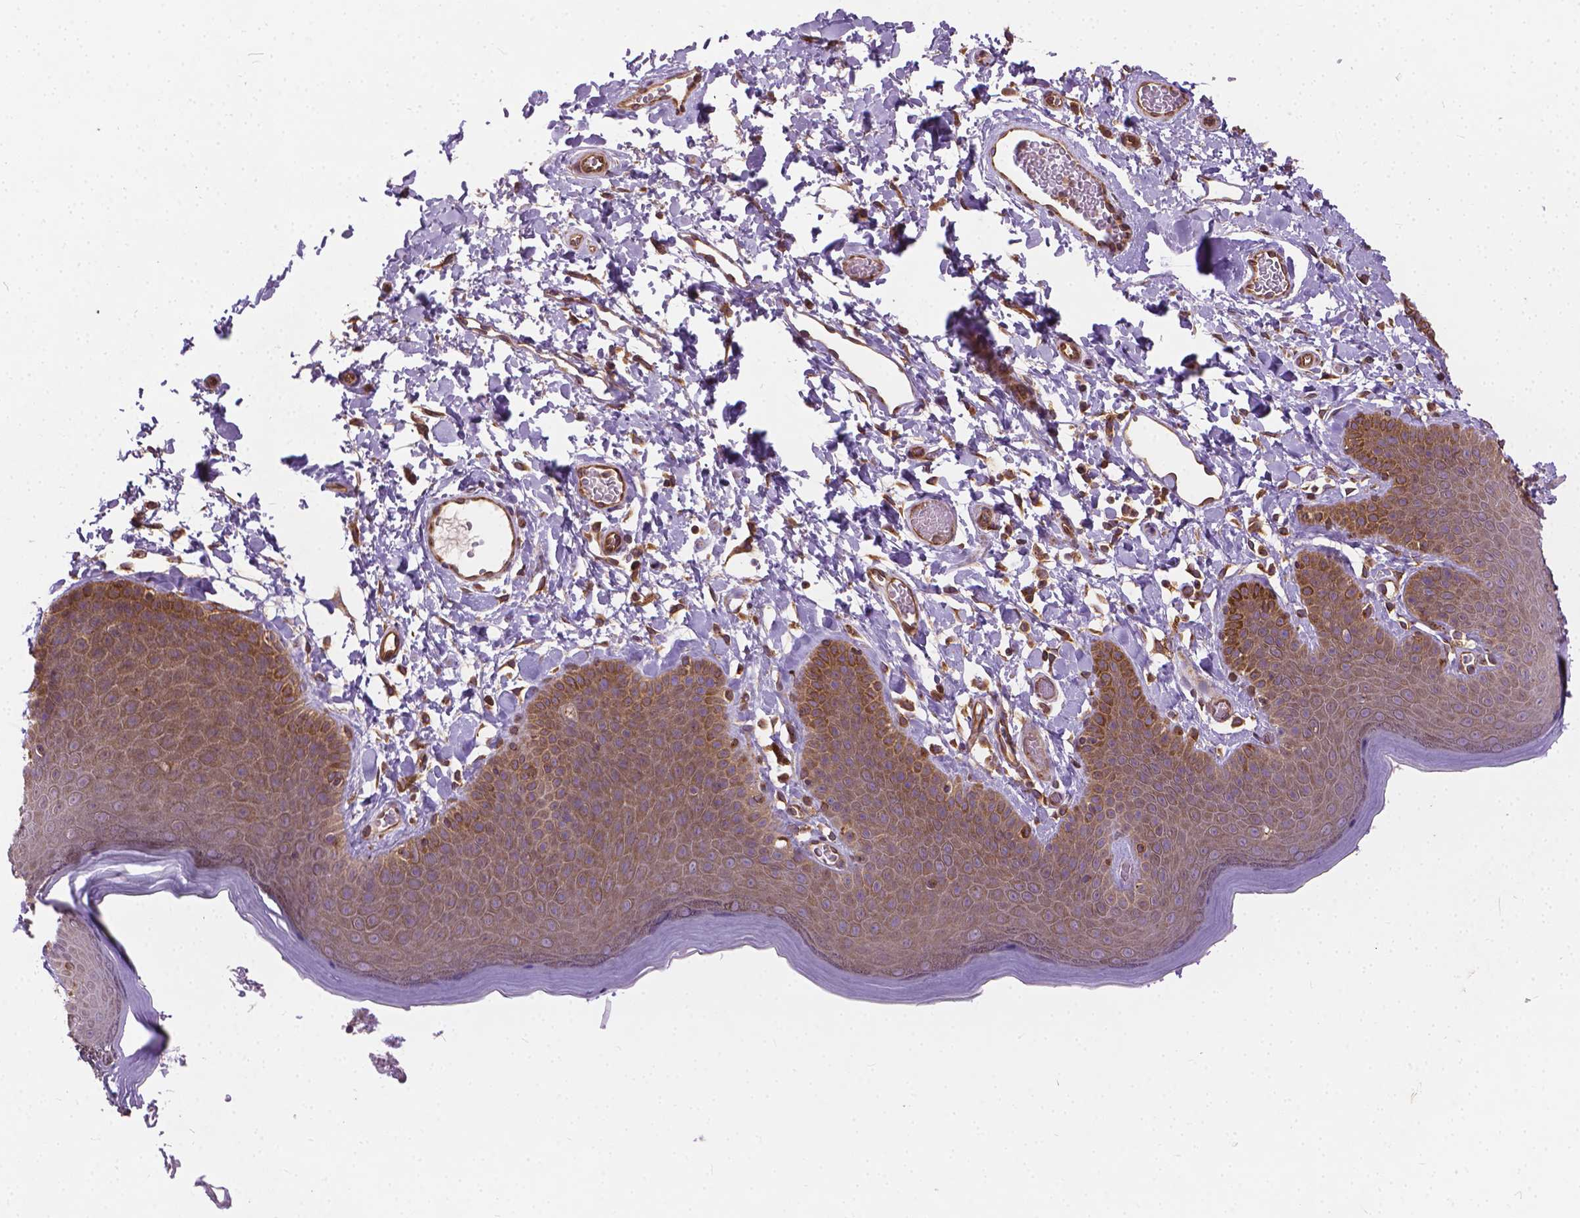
{"staining": {"intensity": "weak", "quantity": ">75%", "location": "cytoplasmic/membranous"}, "tissue": "skin", "cell_type": "Epidermal cells", "image_type": "normal", "snomed": [{"axis": "morphology", "description": "Normal tissue, NOS"}, {"axis": "topography", "description": "Anal"}], "caption": "Approximately >75% of epidermal cells in normal skin exhibit weak cytoplasmic/membranous protein staining as visualized by brown immunohistochemical staining.", "gene": "MZT1", "patient": {"sex": "male", "age": 53}}